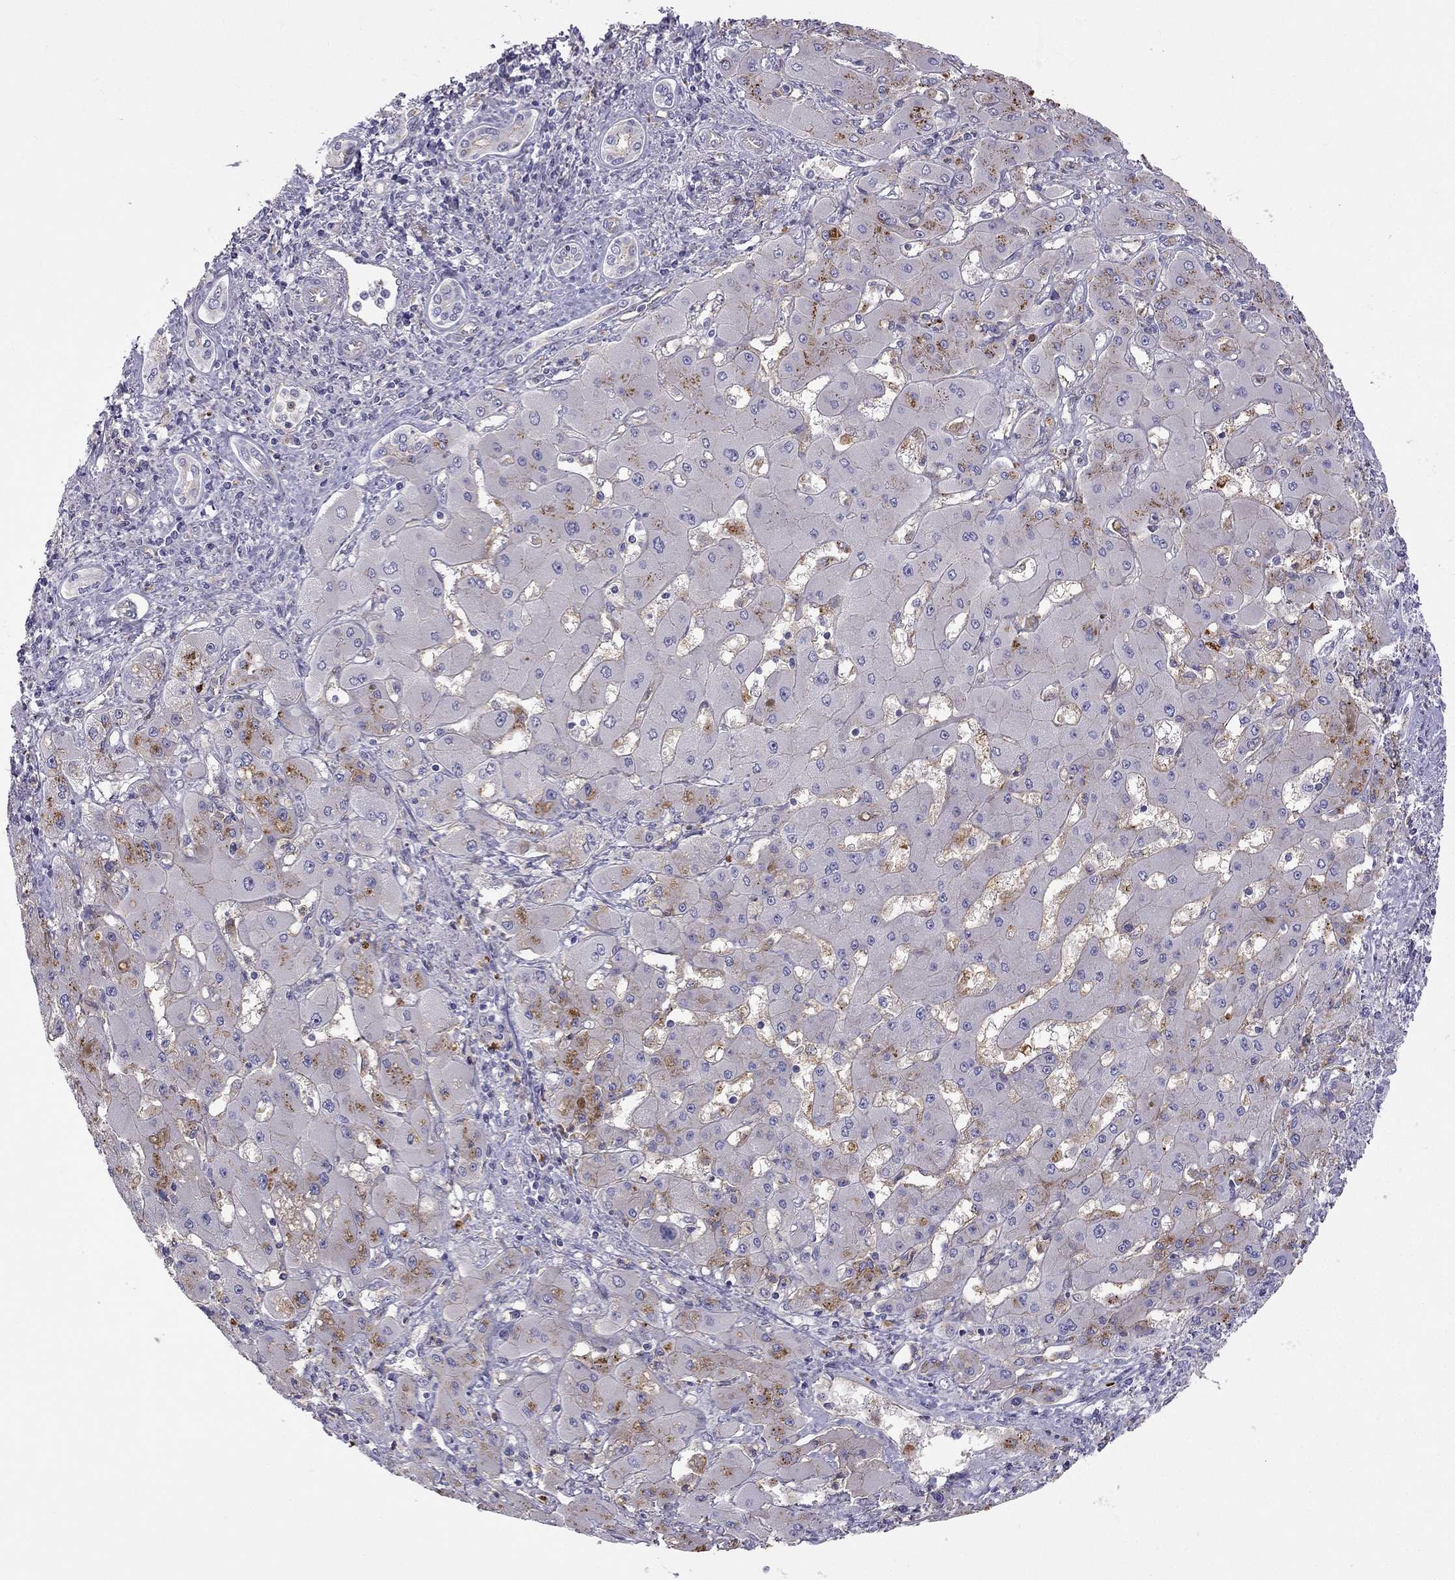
{"staining": {"intensity": "moderate", "quantity": "<25%", "location": "cytoplasmic/membranous"}, "tissue": "liver cancer", "cell_type": "Tumor cells", "image_type": "cancer", "snomed": [{"axis": "morphology", "description": "Cholangiocarcinoma"}, {"axis": "topography", "description": "Liver"}], "caption": "Protein staining of liver cholangiocarcinoma tissue displays moderate cytoplasmic/membranous positivity in about <25% of tumor cells.", "gene": "STOML3", "patient": {"sex": "male", "age": 67}}